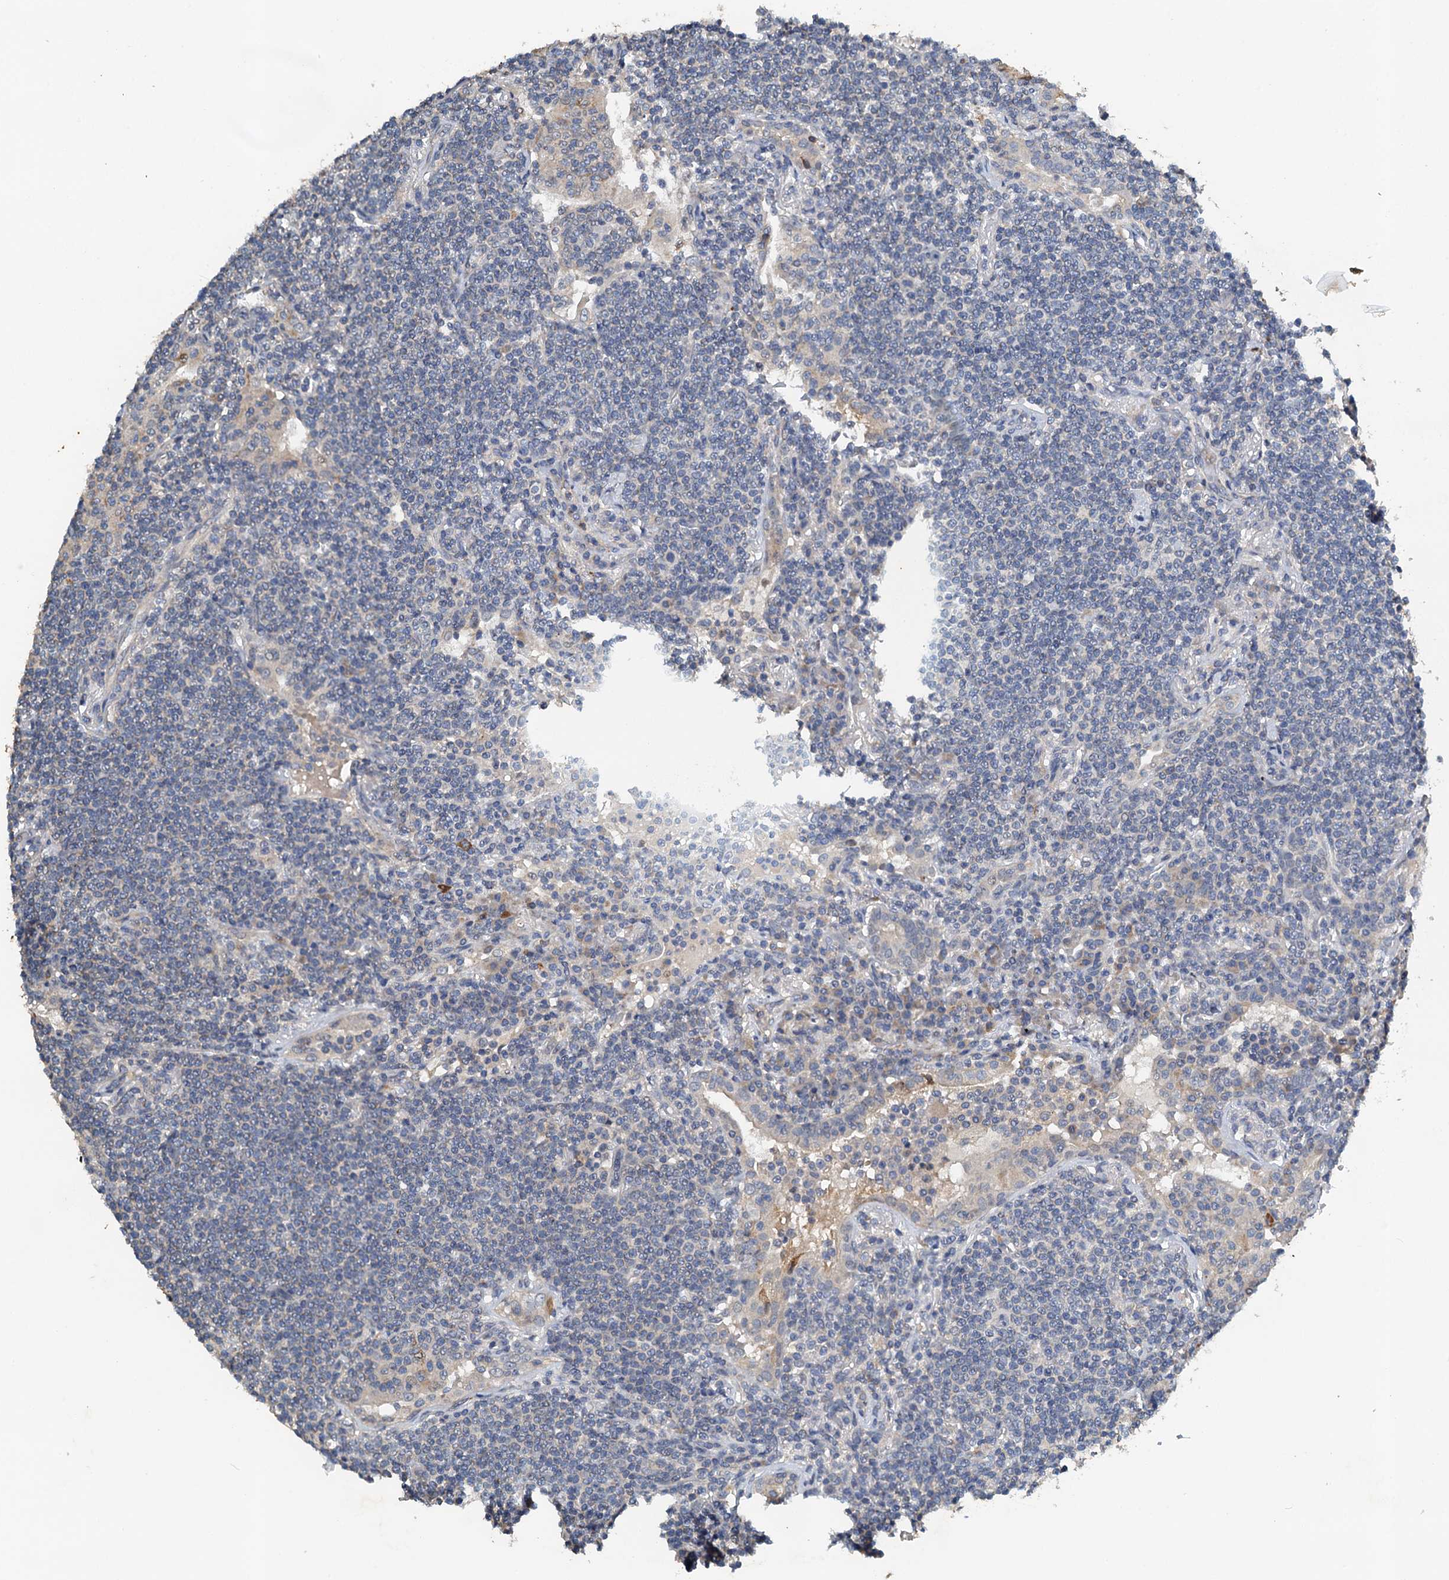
{"staining": {"intensity": "negative", "quantity": "none", "location": "none"}, "tissue": "lymphoma", "cell_type": "Tumor cells", "image_type": "cancer", "snomed": [{"axis": "morphology", "description": "Malignant lymphoma, non-Hodgkin's type, Low grade"}, {"axis": "topography", "description": "Lung"}], "caption": "Photomicrograph shows no significant protein expression in tumor cells of lymphoma.", "gene": "ZNF606", "patient": {"sex": "female", "age": 71}}